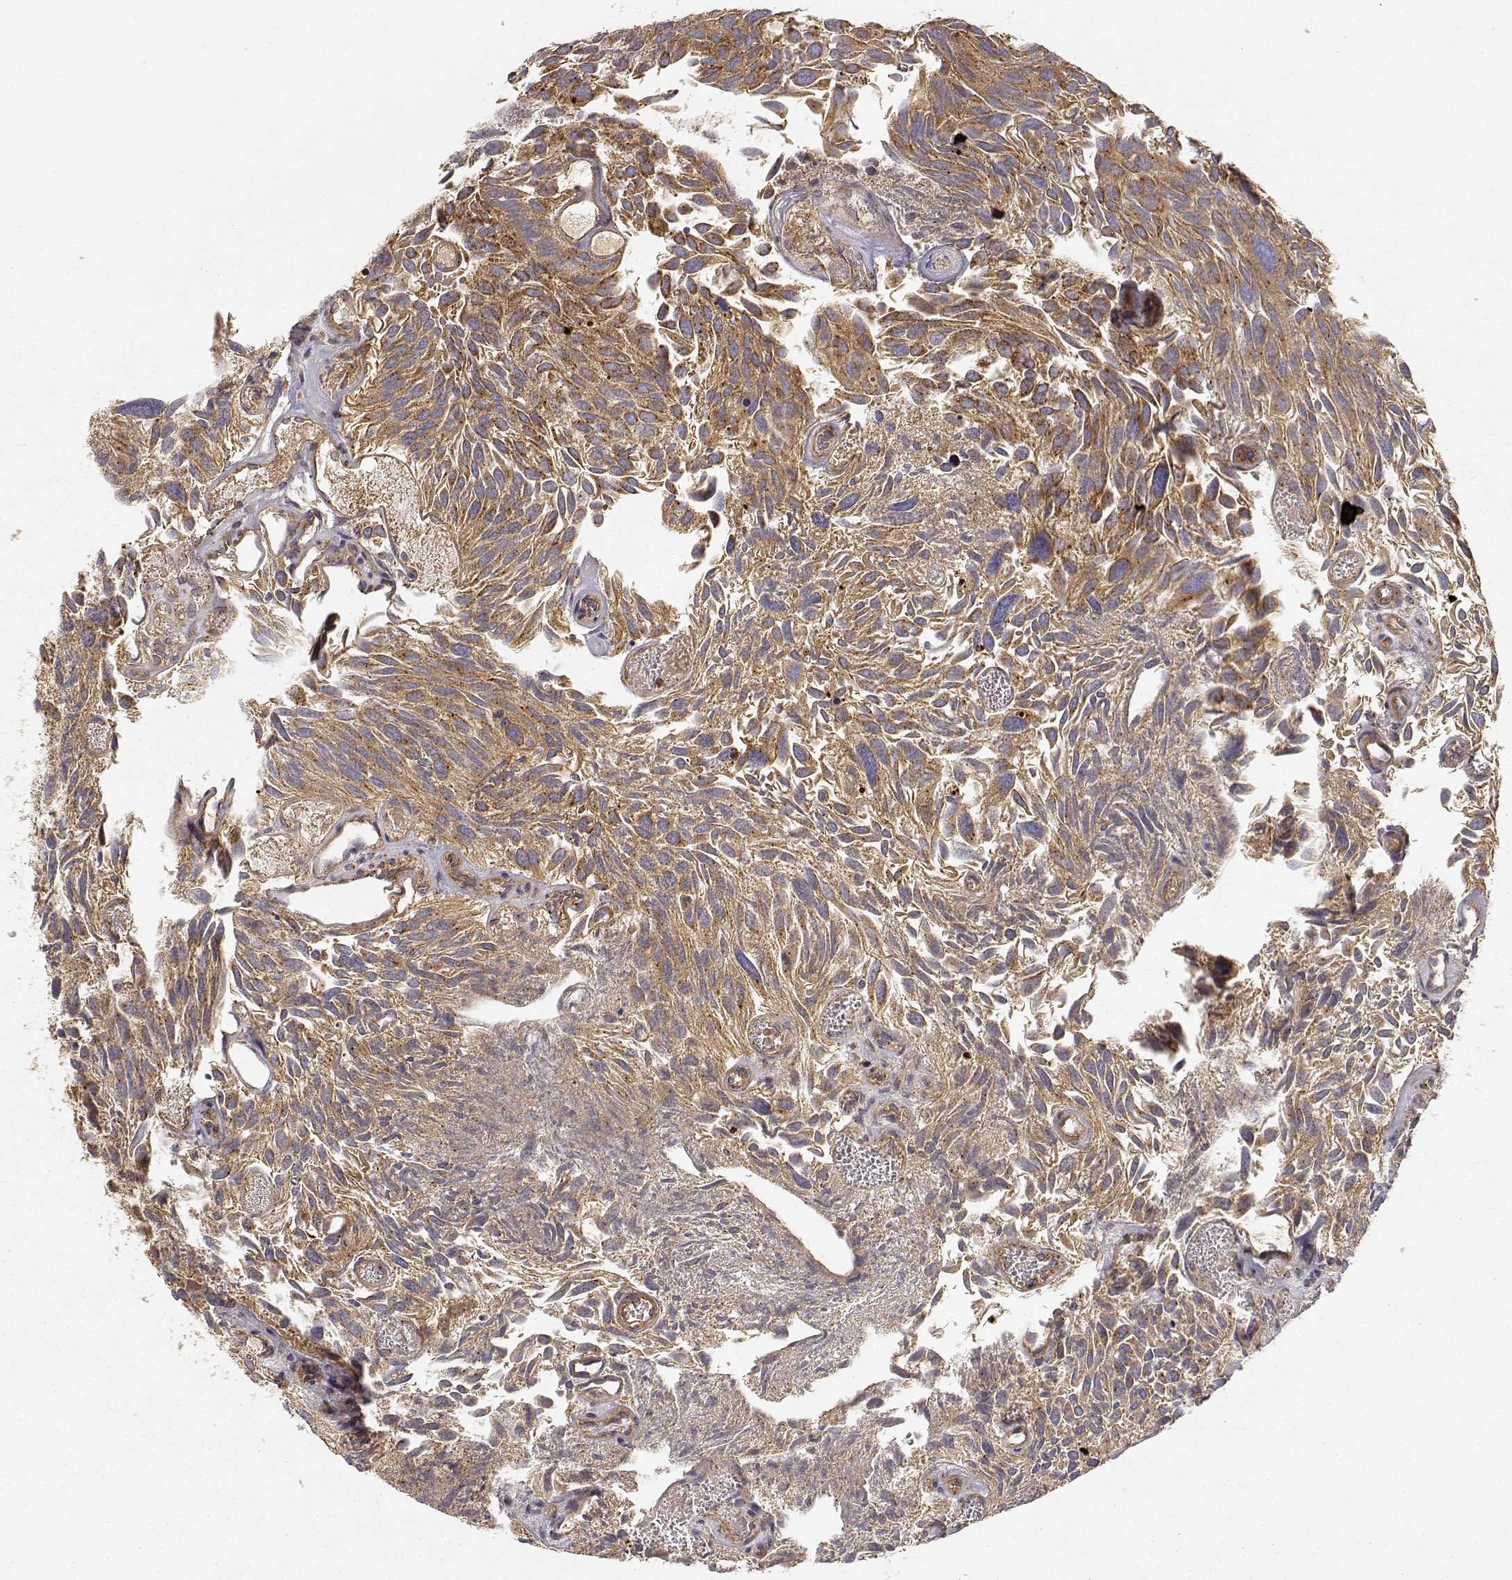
{"staining": {"intensity": "moderate", "quantity": ">75%", "location": "cytoplasmic/membranous"}, "tissue": "urothelial cancer", "cell_type": "Tumor cells", "image_type": "cancer", "snomed": [{"axis": "morphology", "description": "Urothelial carcinoma, Low grade"}, {"axis": "topography", "description": "Urinary bladder"}], "caption": "Tumor cells reveal medium levels of moderate cytoplasmic/membranous expression in approximately >75% of cells in human urothelial cancer.", "gene": "CDK5RAP2", "patient": {"sex": "female", "age": 69}}